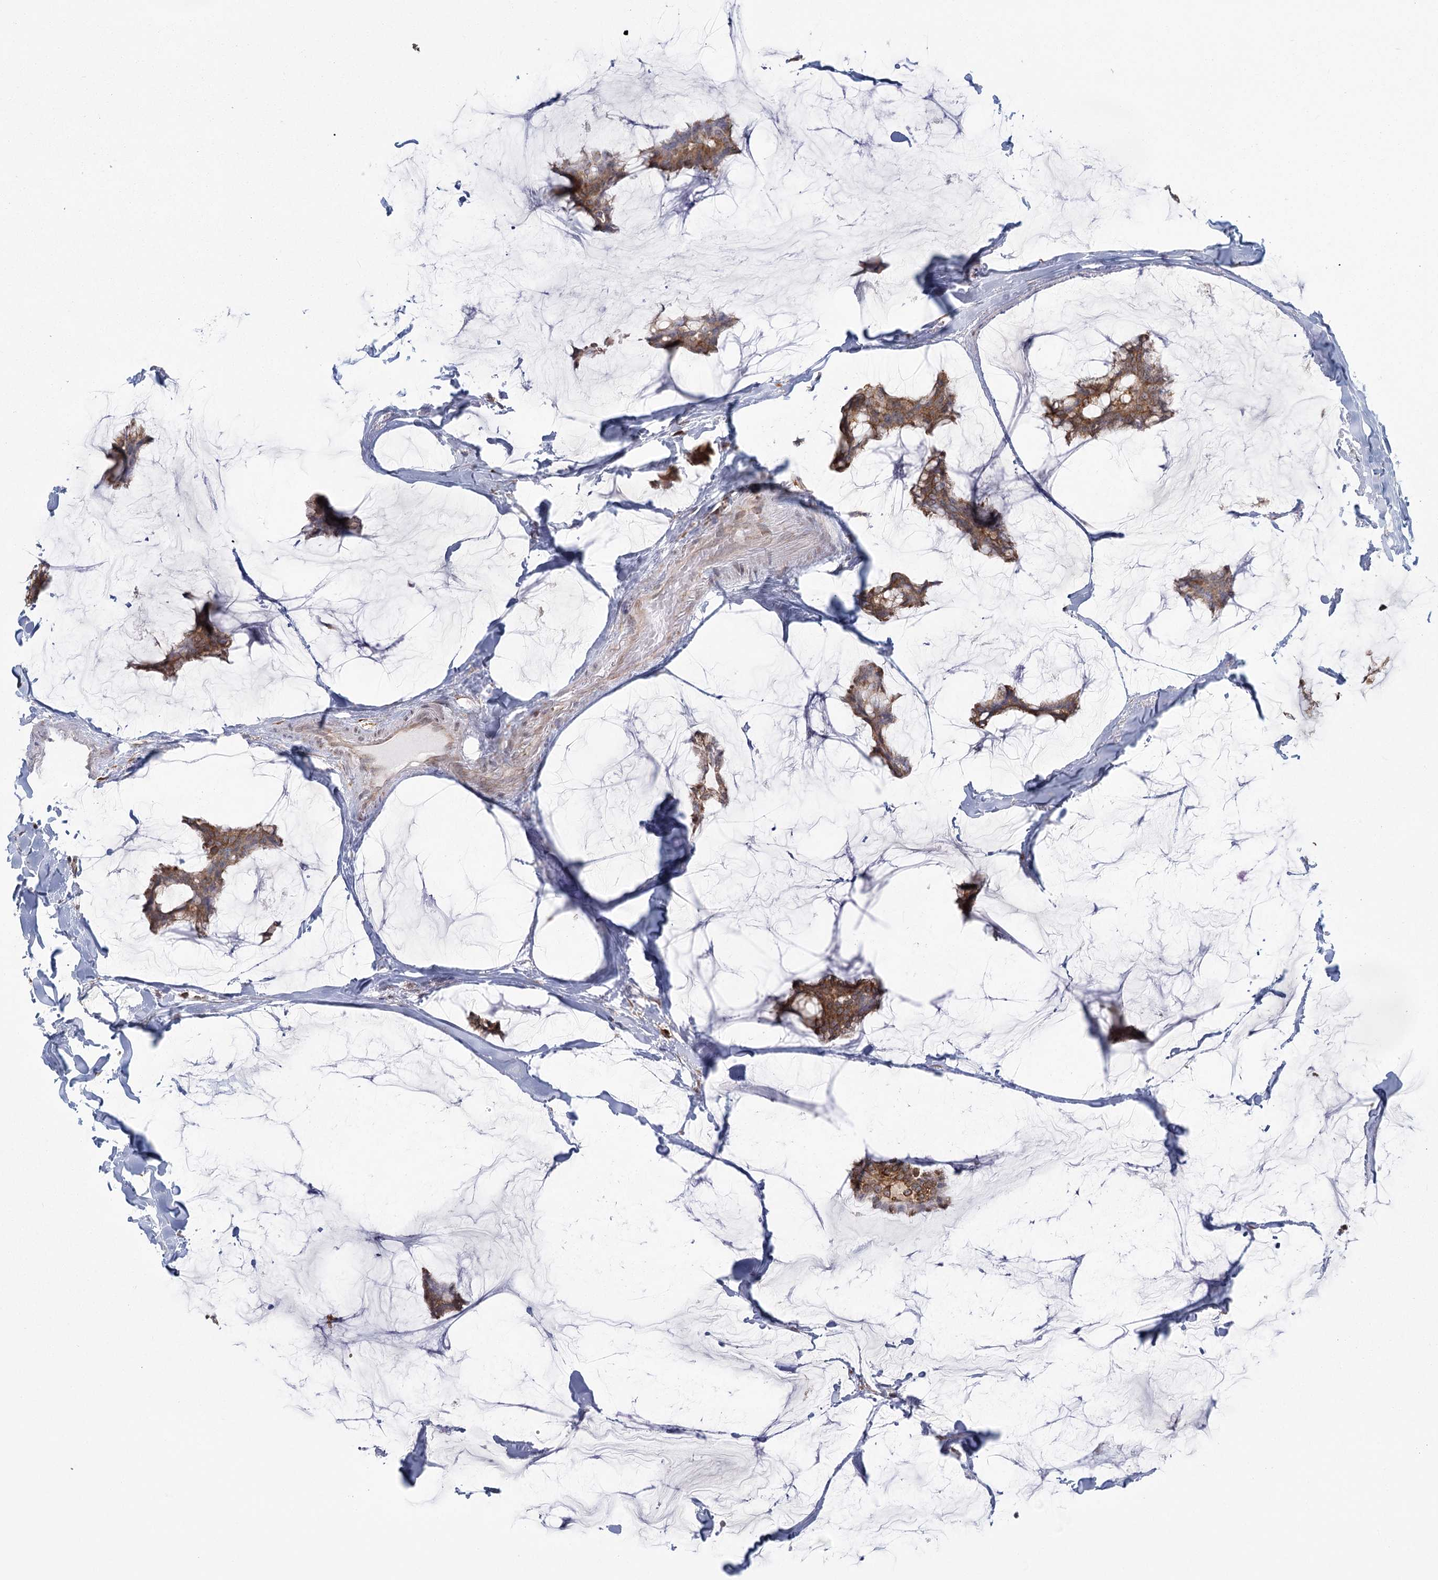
{"staining": {"intensity": "moderate", "quantity": ">75%", "location": "cytoplasmic/membranous"}, "tissue": "breast cancer", "cell_type": "Tumor cells", "image_type": "cancer", "snomed": [{"axis": "morphology", "description": "Duct carcinoma"}, {"axis": "topography", "description": "Breast"}], "caption": "Protein expression analysis of human breast cancer reveals moderate cytoplasmic/membranous staining in about >75% of tumor cells.", "gene": "LACTB", "patient": {"sex": "female", "age": 93}}